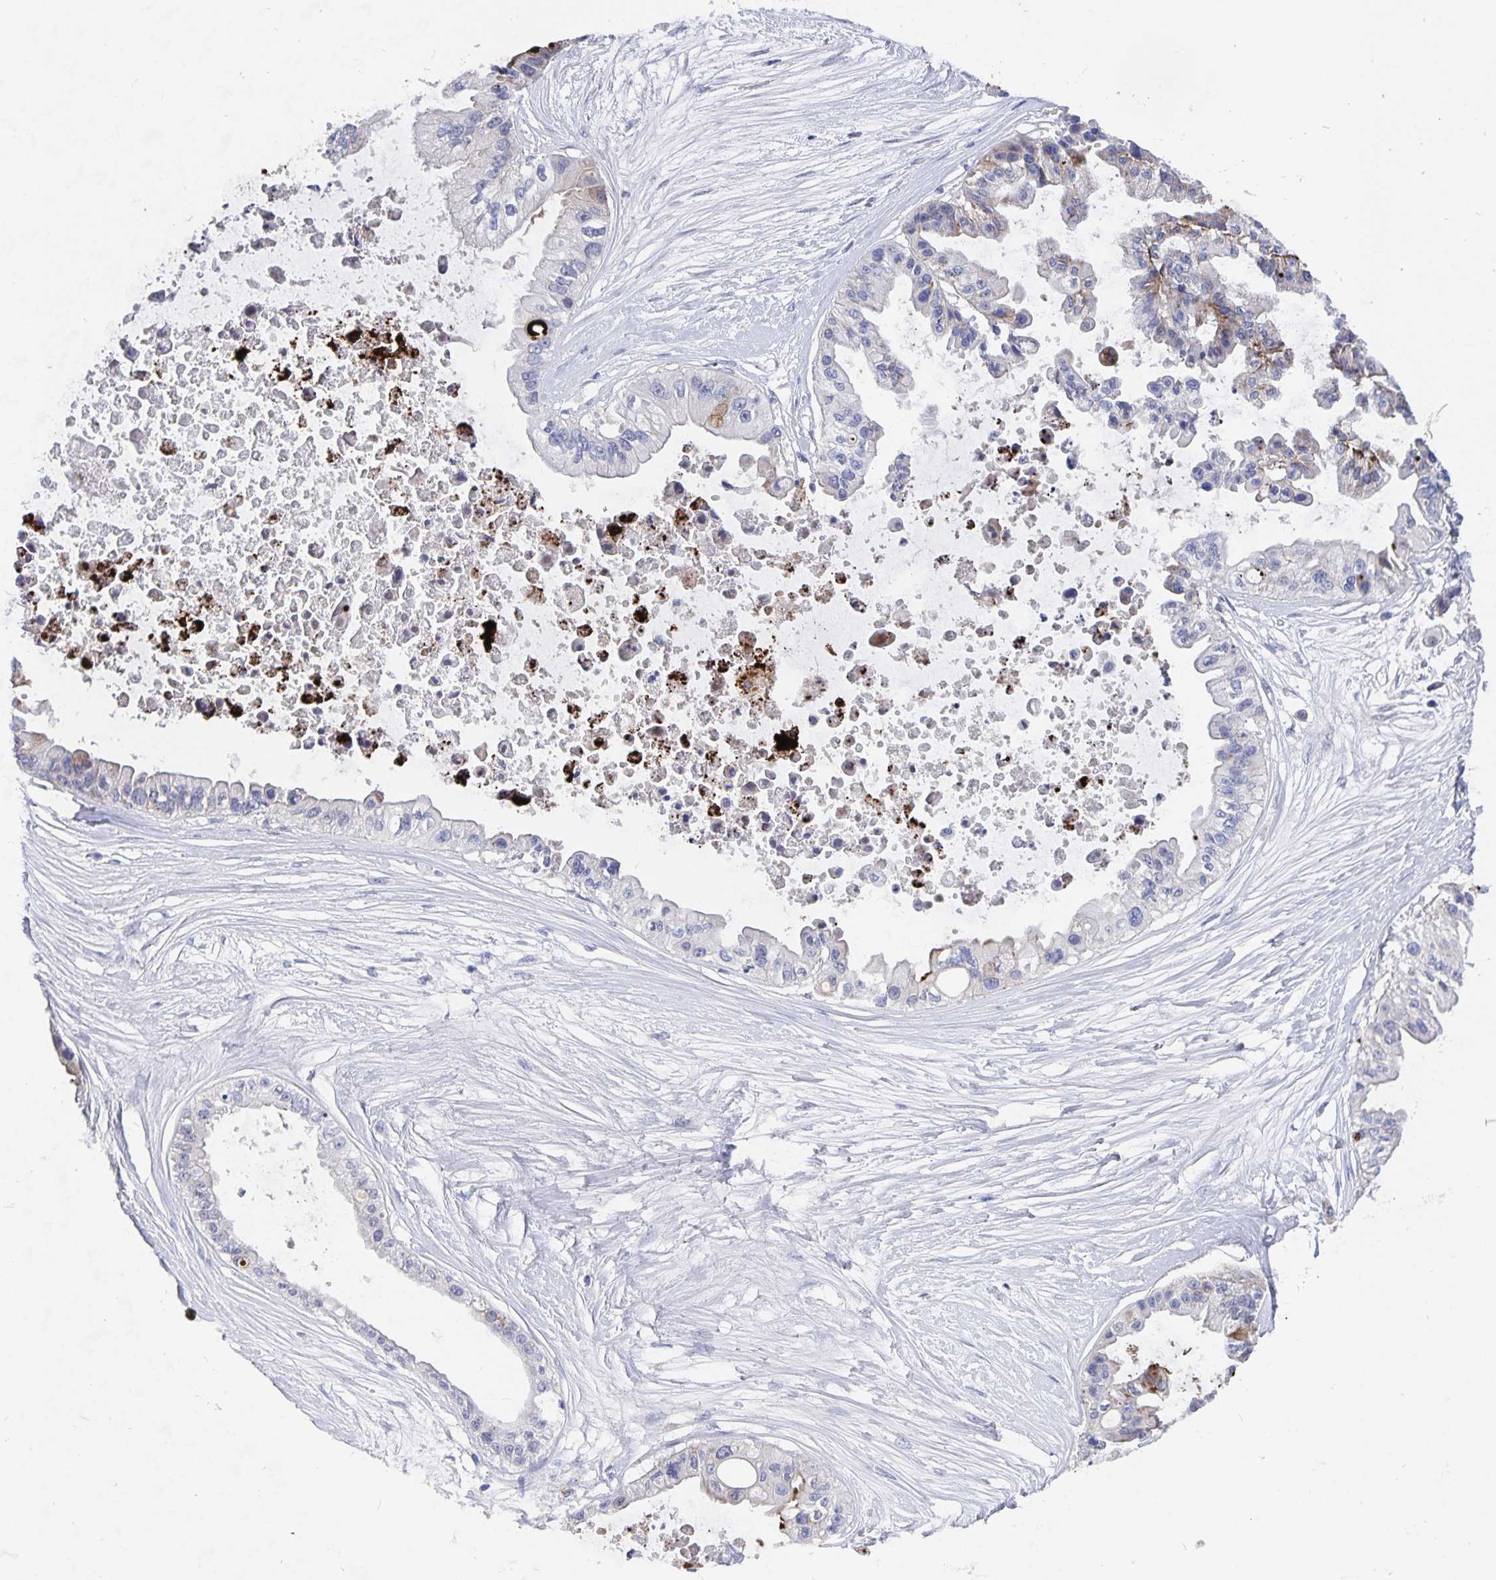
{"staining": {"intensity": "weak", "quantity": "25%-75%", "location": "cytoplasmic/membranous"}, "tissue": "ovarian cancer", "cell_type": "Tumor cells", "image_type": "cancer", "snomed": [{"axis": "morphology", "description": "Cystadenocarcinoma, serous, NOS"}, {"axis": "topography", "description": "Ovary"}], "caption": "Immunohistochemical staining of human ovarian cancer (serous cystadenocarcinoma) reveals low levels of weak cytoplasmic/membranous protein expression in approximately 25%-75% of tumor cells. Nuclei are stained in blue.", "gene": "SMOC1", "patient": {"sex": "female", "age": 56}}